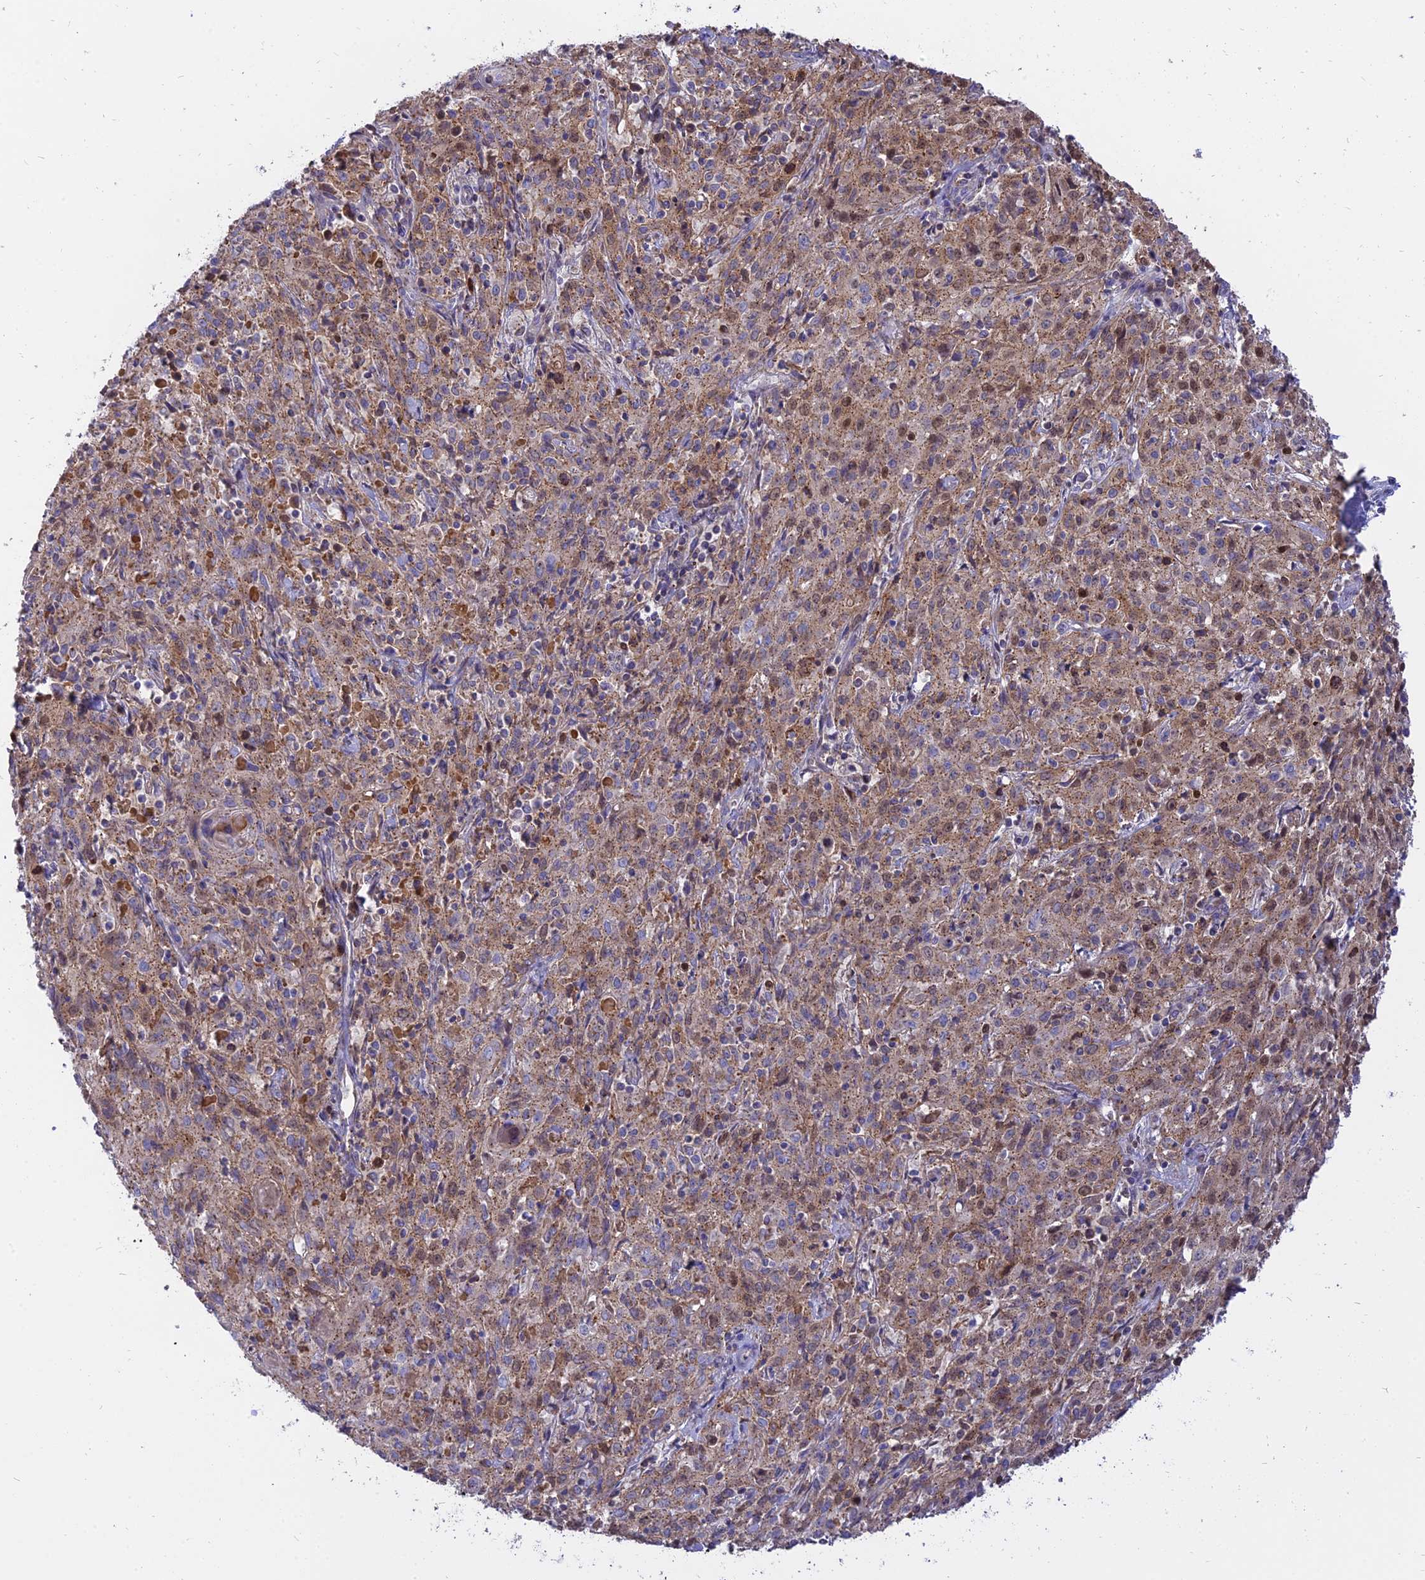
{"staining": {"intensity": "moderate", "quantity": ">75%", "location": "cytoplasmic/membranous,nuclear"}, "tissue": "cervical cancer", "cell_type": "Tumor cells", "image_type": "cancer", "snomed": [{"axis": "morphology", "description": "Squamous cell carcinoma, NOS"}, {"axis": "topography", "description": "Cervix"}], "caption": "Cervical cancer stained with immunohistochemistry reveals moderate cytoplasmic/membranous and nuclear expression in approximately >75% of tumor cells. The staining was performed using DAB (3,3'-diaminobenzidine), with brown indicating positive protein expression. Nuclei are stained blue with hematoxylin.", "gene": "CENPV", "patient": {"sex": "female", "age": 57}}